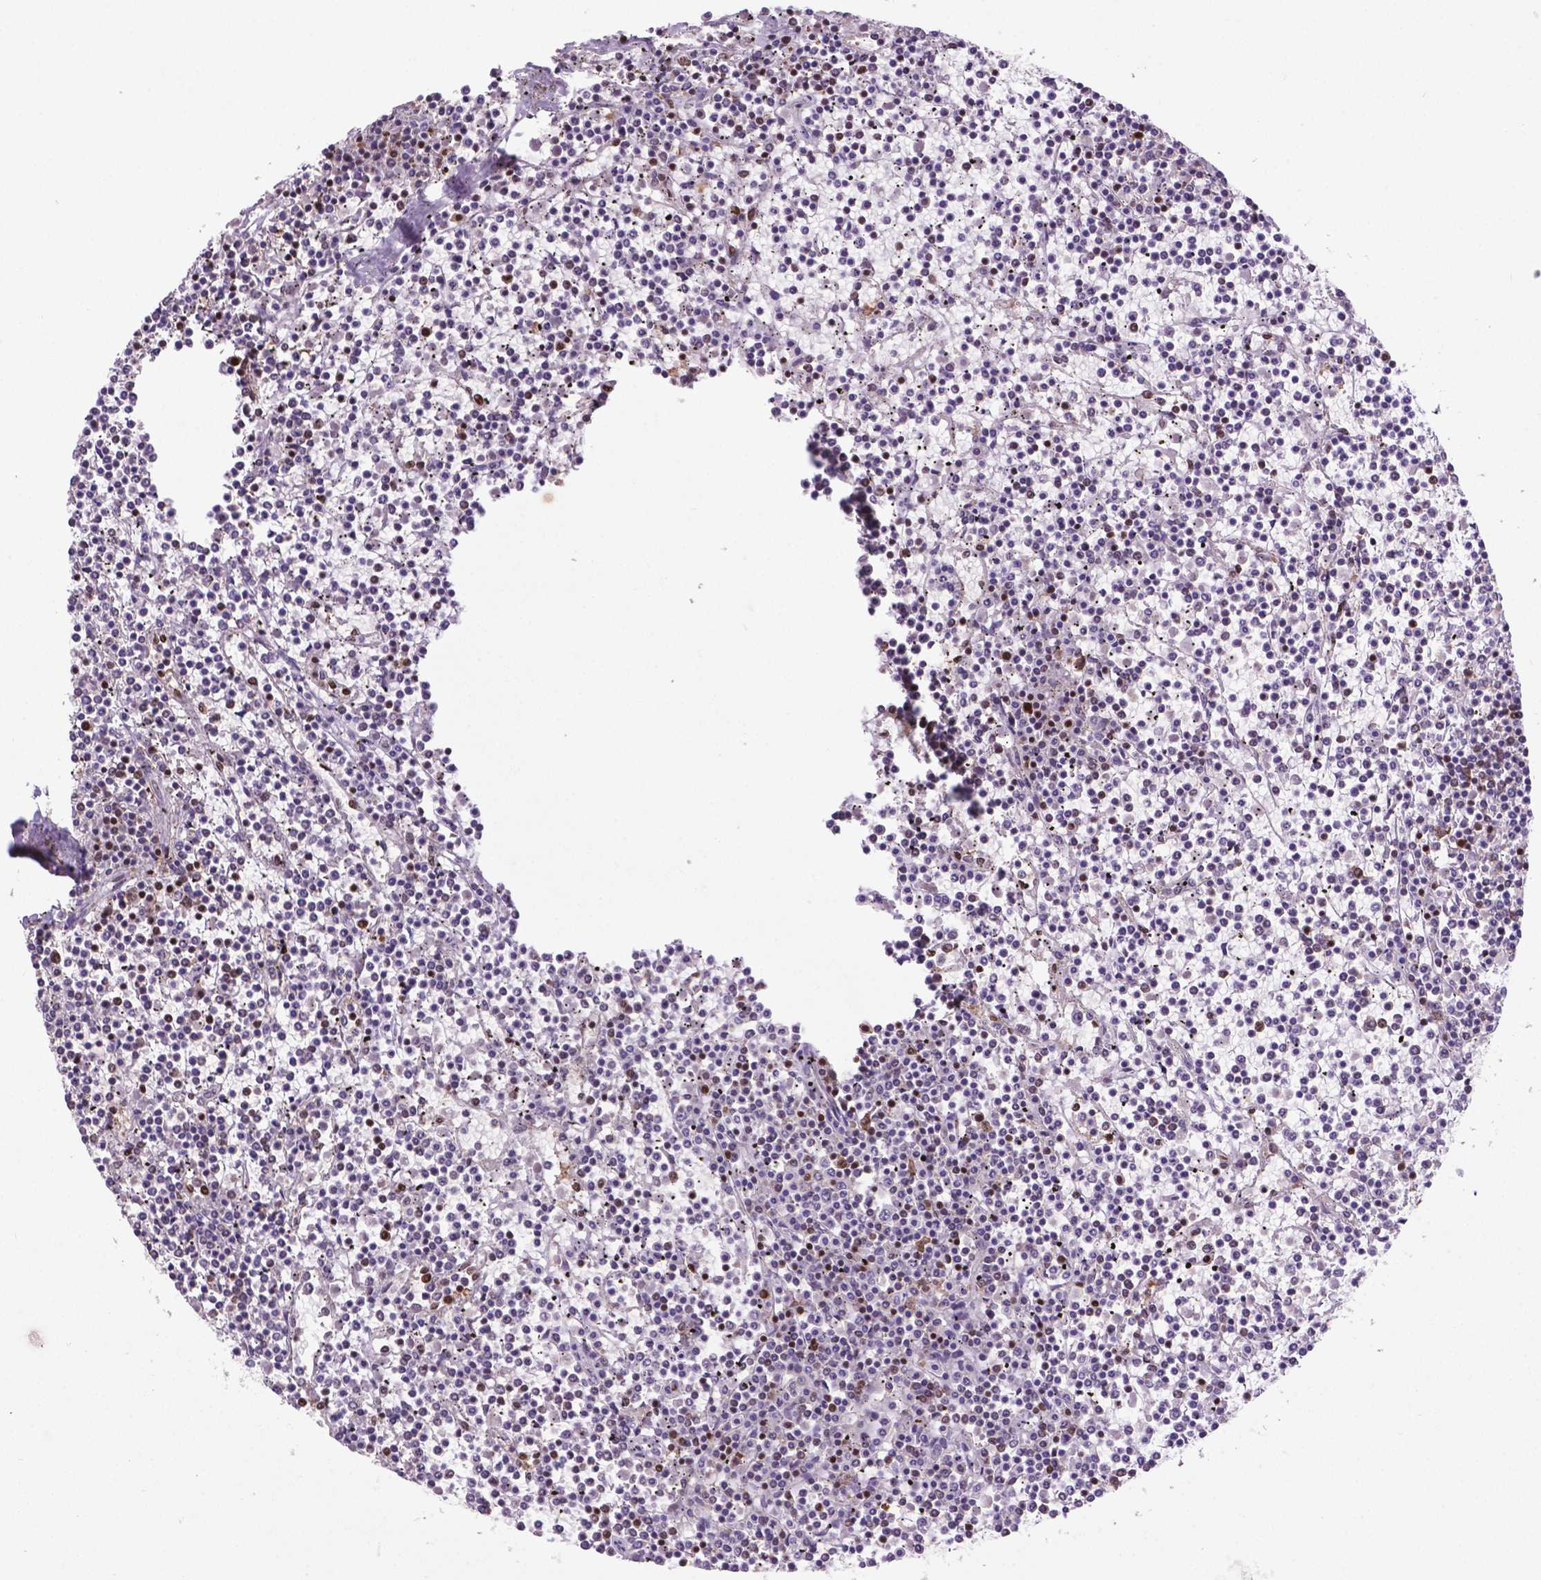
{"staining": {"intensity": "negative", "quantity": "none", "location": "none"}, "tissue": "lymphoma", "cell_type": "Tumor cells", "image_type": "cancer", "snomed": [{"axis": "morphology", "description": "Malignant lymphoma, non-Hodgkin's type, Low grade"}, {"axis": "topography", "description": "Spleen"}], "caption": "A photomicrograph of human lymphoma is negative for staining in tumor cells.", "gene": "CSNK2A1", "patient": {"sex": "female", "age": 19}}